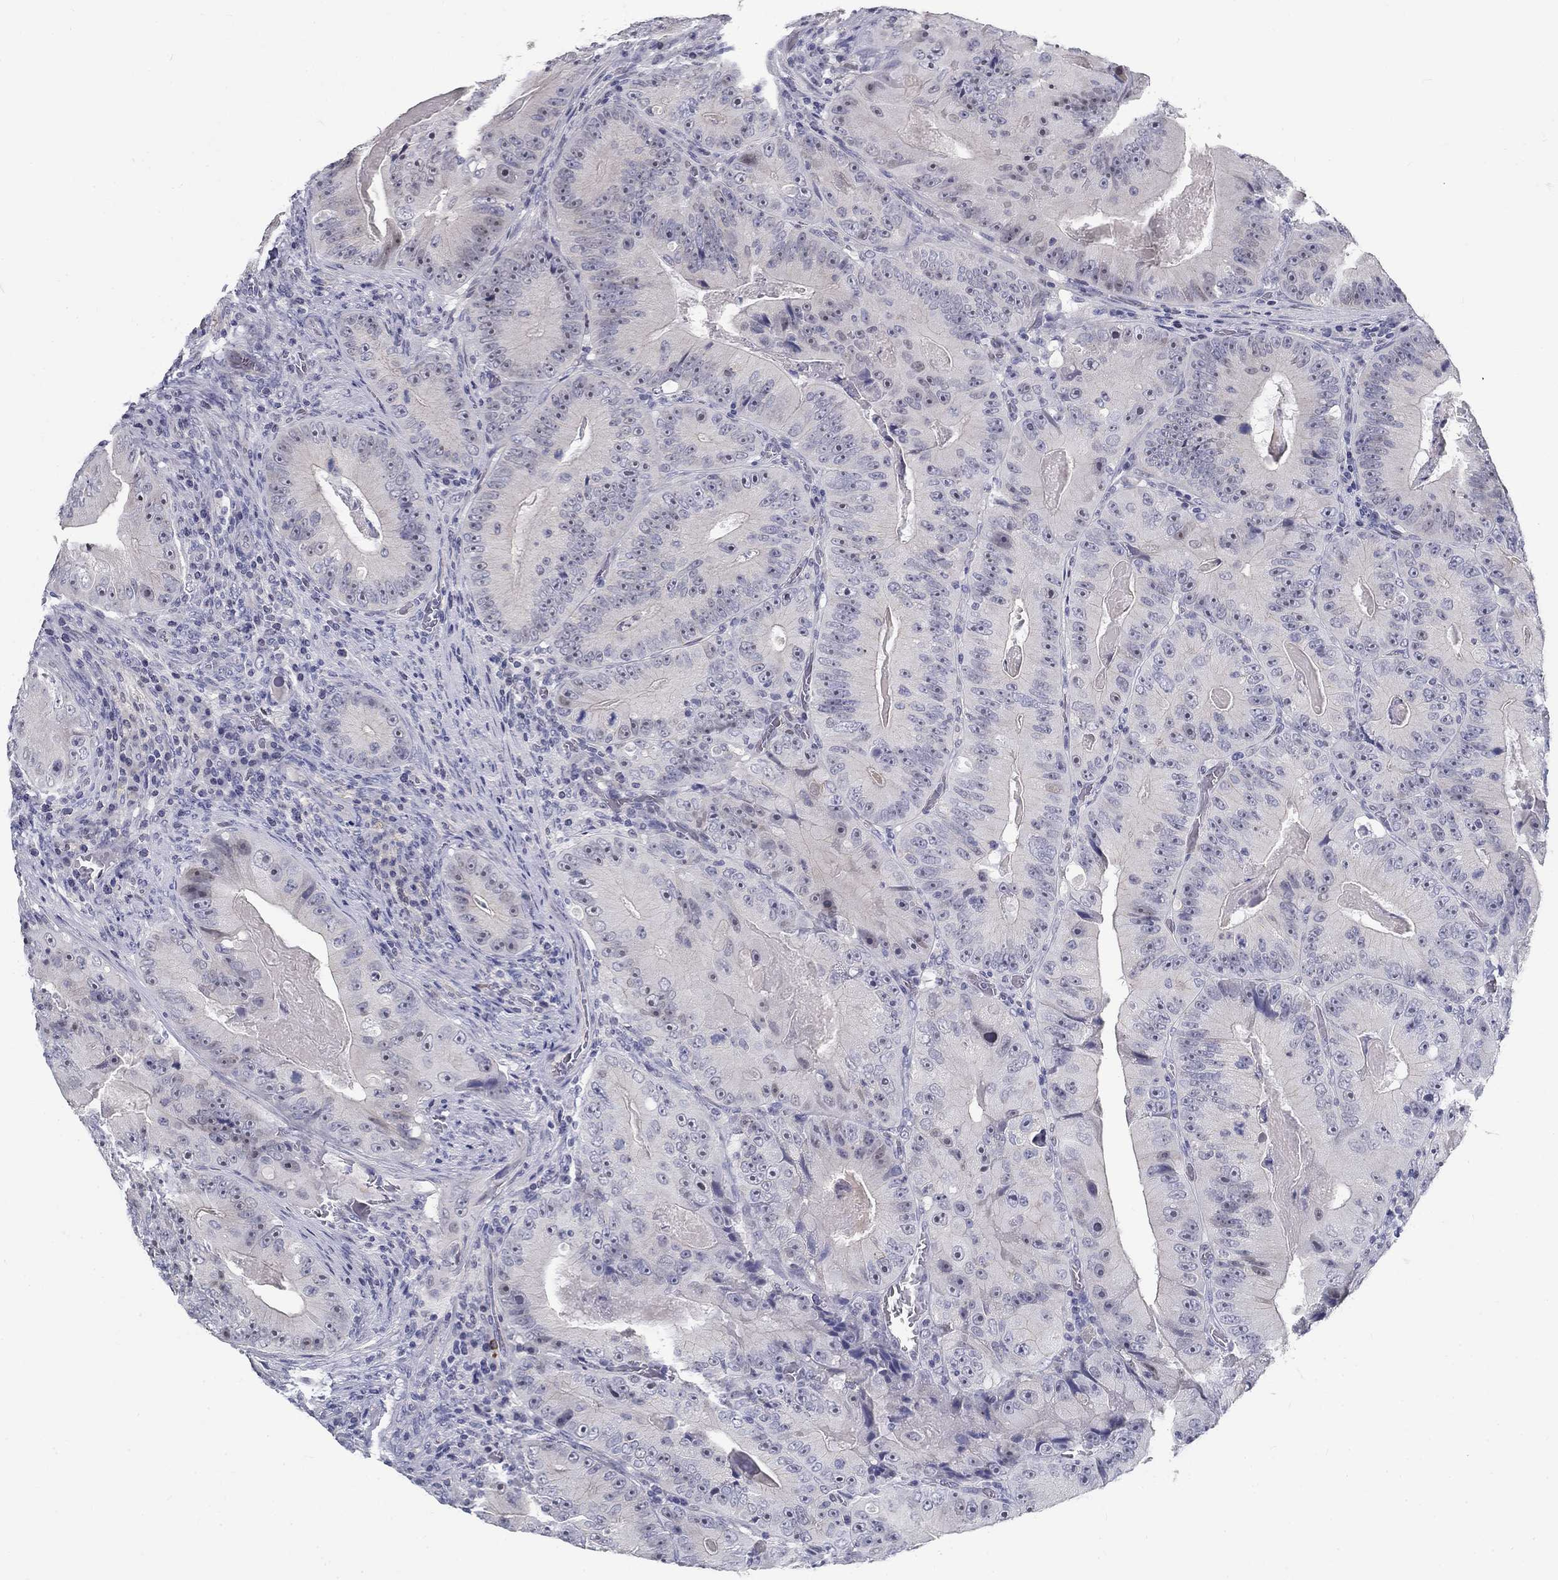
{"staining": {"intensity": "negative", "quantity": "none", "location": "none"}, "tissue": "colorectal cancer", "cell_type": "Tumor cells", "image_type": "cancer", "snomed": [{"axis": "morphology", "description": "Adenocarcinoma, NOS"}, {"axis": "topography", "description": "Colon"}], "caption": "Human adenocarcinoma (colorectal) stained for a protein using immunohistochemistry reveals no expression in tumor cells.", "gene": "GUCA1A", "patient": {"sex": "female", "age": 86}}